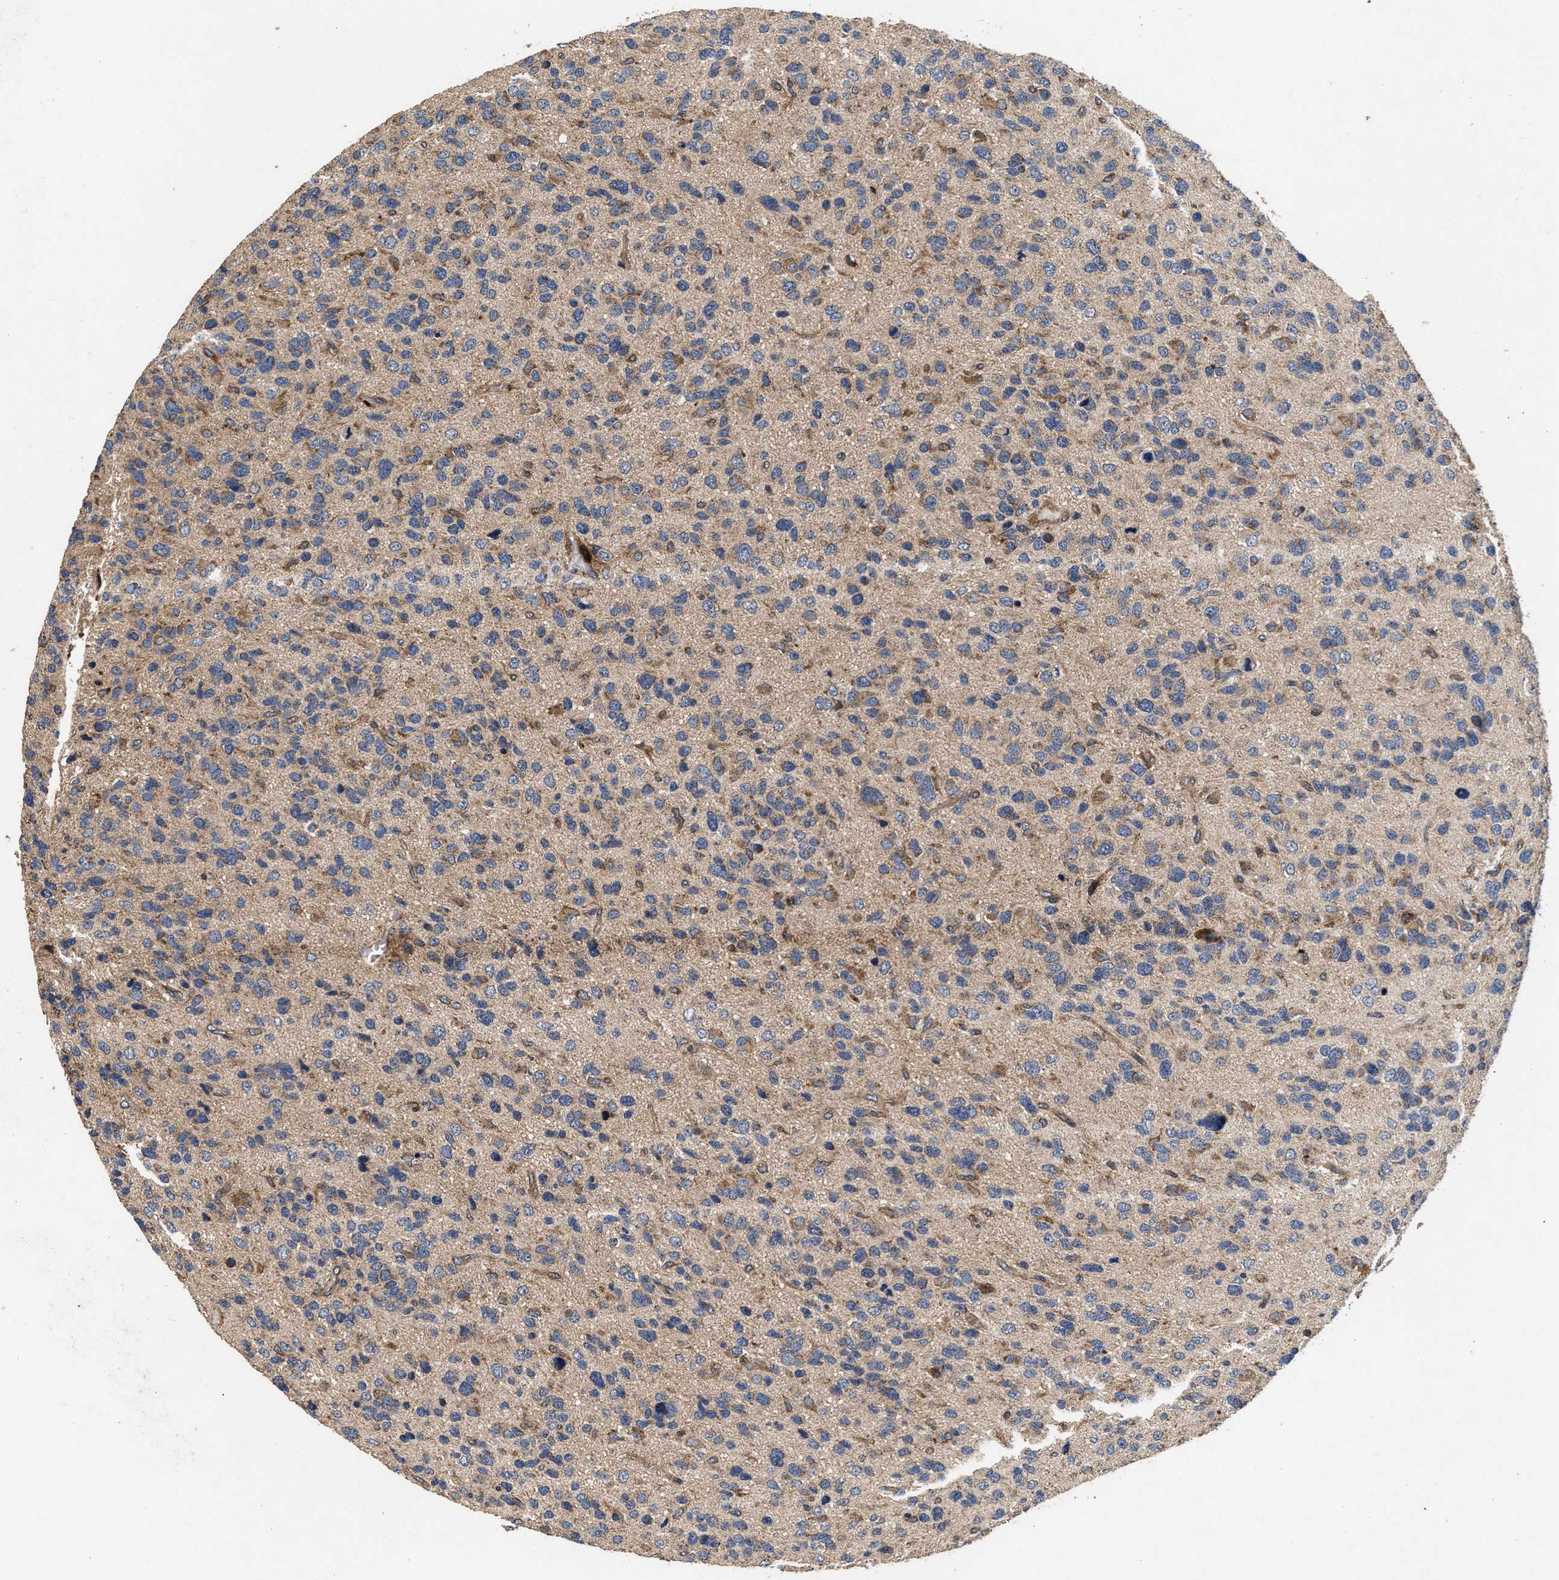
{"staining": {"intensity": "weak", "quantity": ">75%", "location": "cytoplasmic/membranous"}, "tissue": "glioma", "cell_type": "Tumor cells", "image_type": "cancer", "snomed": [{"axis": "morphology", "description": "Glioma, malignant, High grade"}, {"axis": "topography", "description": "Brain"}], "caption": "Immunohistochemical staining of human malignant glioma (high-grade) displays low levels of weak cytoplasmic/membranous staining in approximately >75% of tumor cells.", "gene": "NFKB2", "patient": {"sex": "female", "age": 58}}